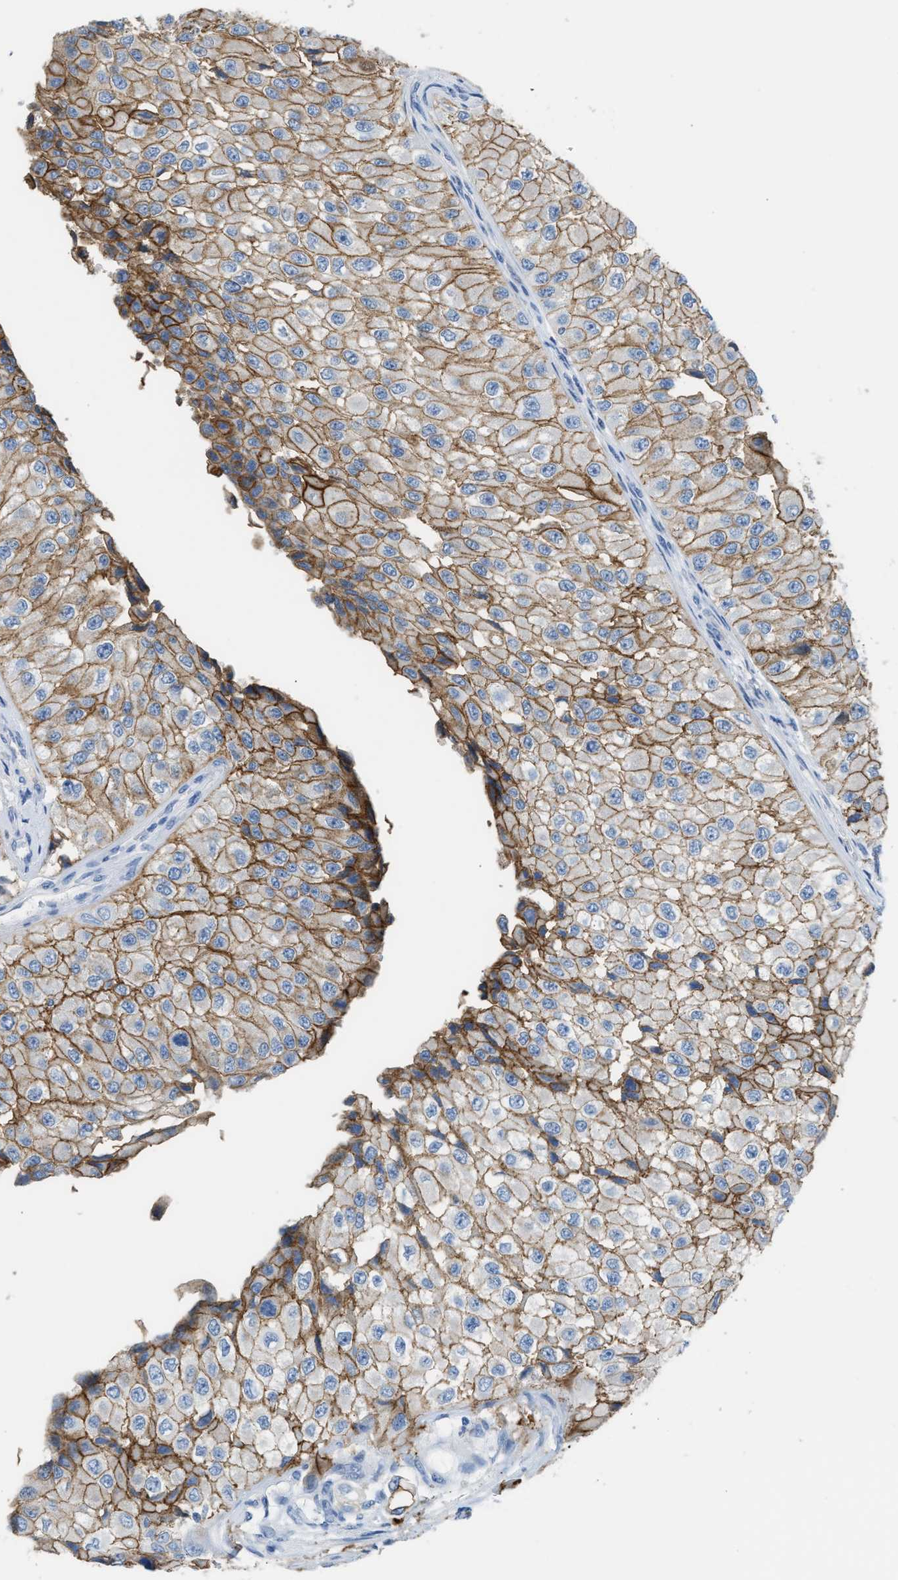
{"staining": {"intensity": "moderate", "quantity": ">75%", "location": "cytoplasmic/membranous"}, "tissue": "urothelial cancer", "cell_type": "Tumor cells", "image_type": "cancer", "snomed": [{"axis": "morphology", "description": "Urothelial carcinoma, High grade"}, {"axis": "topography", "description": "Kidney"}, {"axis": "topography", "description": "Urinary bladder"}], "caption": "High-magnification brightfield microscopy of urothelial cancer stained with DAB (brown) and counterstained with hematoxylin (blue). tumor cells exhibit moderate cytoplasmic/membranous expression is present in approximately>75% of cells.", "gene": "ERBB2", "patient": {"sex": "male", "age": 77}}